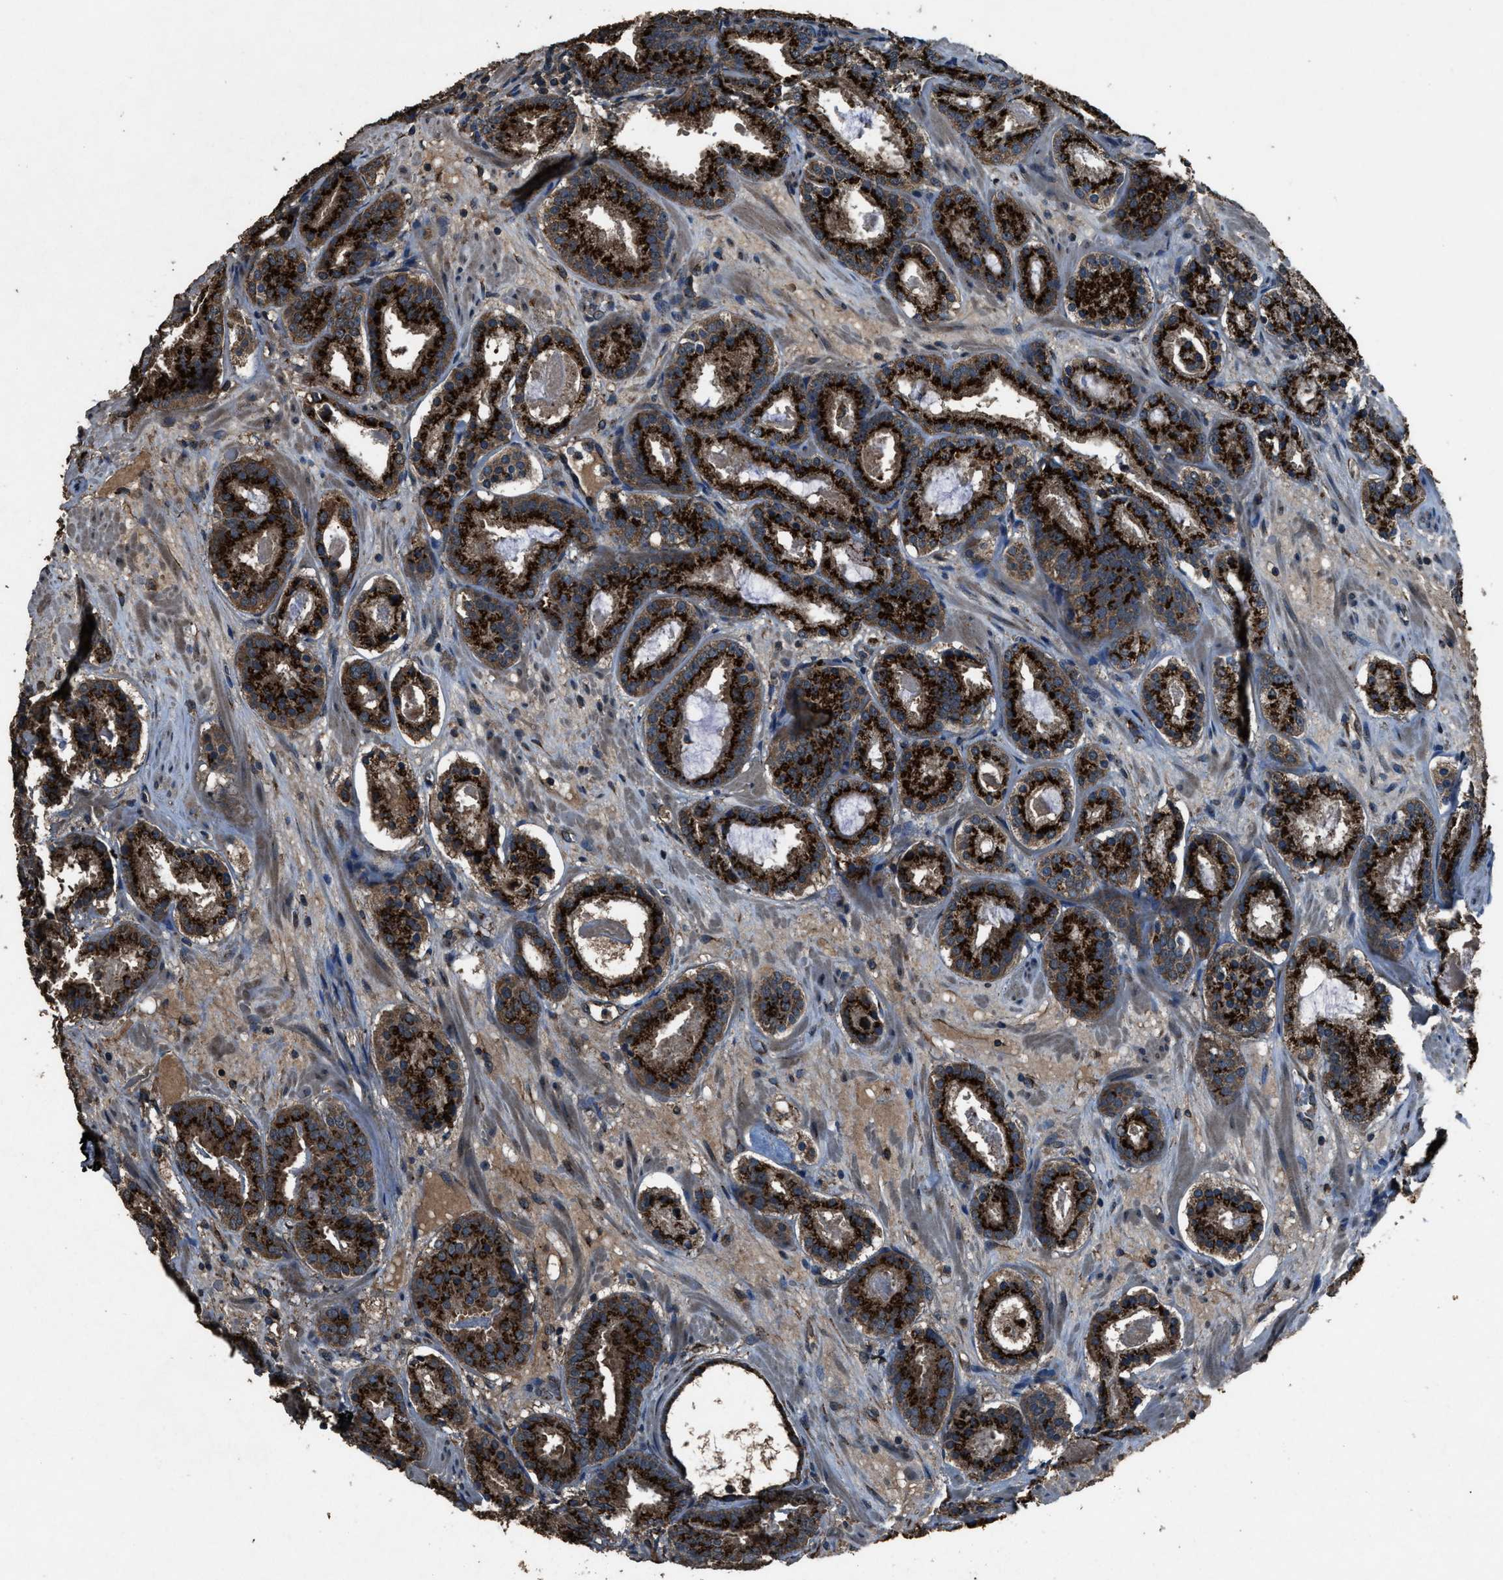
{"staining": {"intensity": "strong", "quantity": ">75%", "location": "cytoplasmic/membranous"}, "tissue": "prostate cancer", "cell_type": "Tumor cells", "image_type": "cancer", "snomed": [{"axis": "morphology", "description": "Adenocarcinoma, Low grade"}, {"axis": "topography", "description": "Prostate"}], "caption": "Brown immunohistochemical staining in human adenocarcinoma (low-grade) (prostate) exhibits strong cytoplasmic/membranous expression in approximately >75% of tumor cells.", "gene": "SLC38A10", "patient": {"sex": "male", "age": 69}}